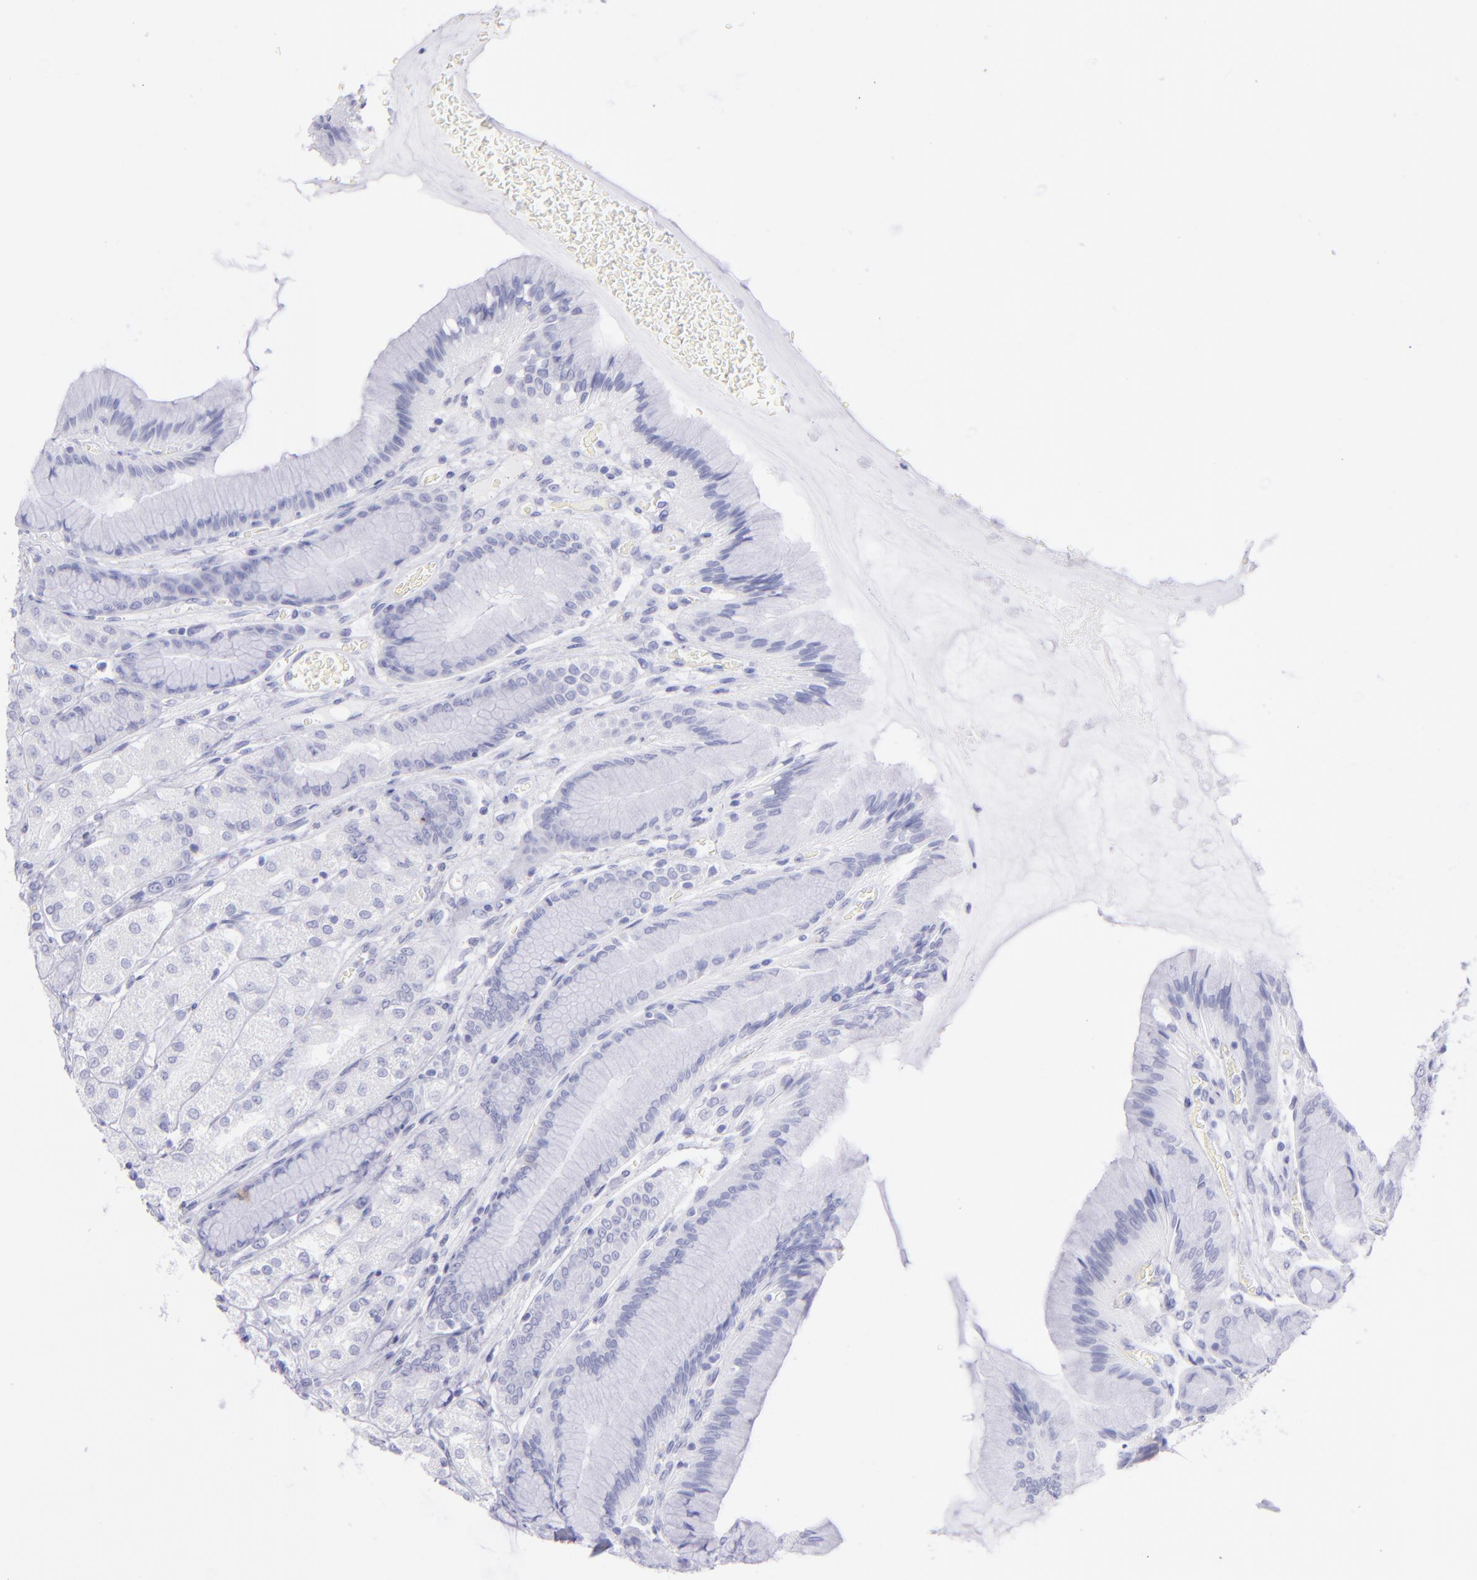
{"staining": {"intensity": "negative", "quantity": "none", "location": "none"}, "tissue": "stomach", "cell_type": "Glandular cells", "image_type": "normal", "snomed": [{"axis": "morphology", "description": "Normal tissue, NOS"}, {"axis": "morphology", "description": "Adenocarcinoma, NOS"}, {"axis": "topography", "description": "Stomach"}, {"axis": "topography", "description": "Stomach, lower"}], "caption": "The histopathology image demonstrates no significant positivity in glandular cells of stomach.", "gene": "CD72", "patient": {"sex": "female", "age": 65}}